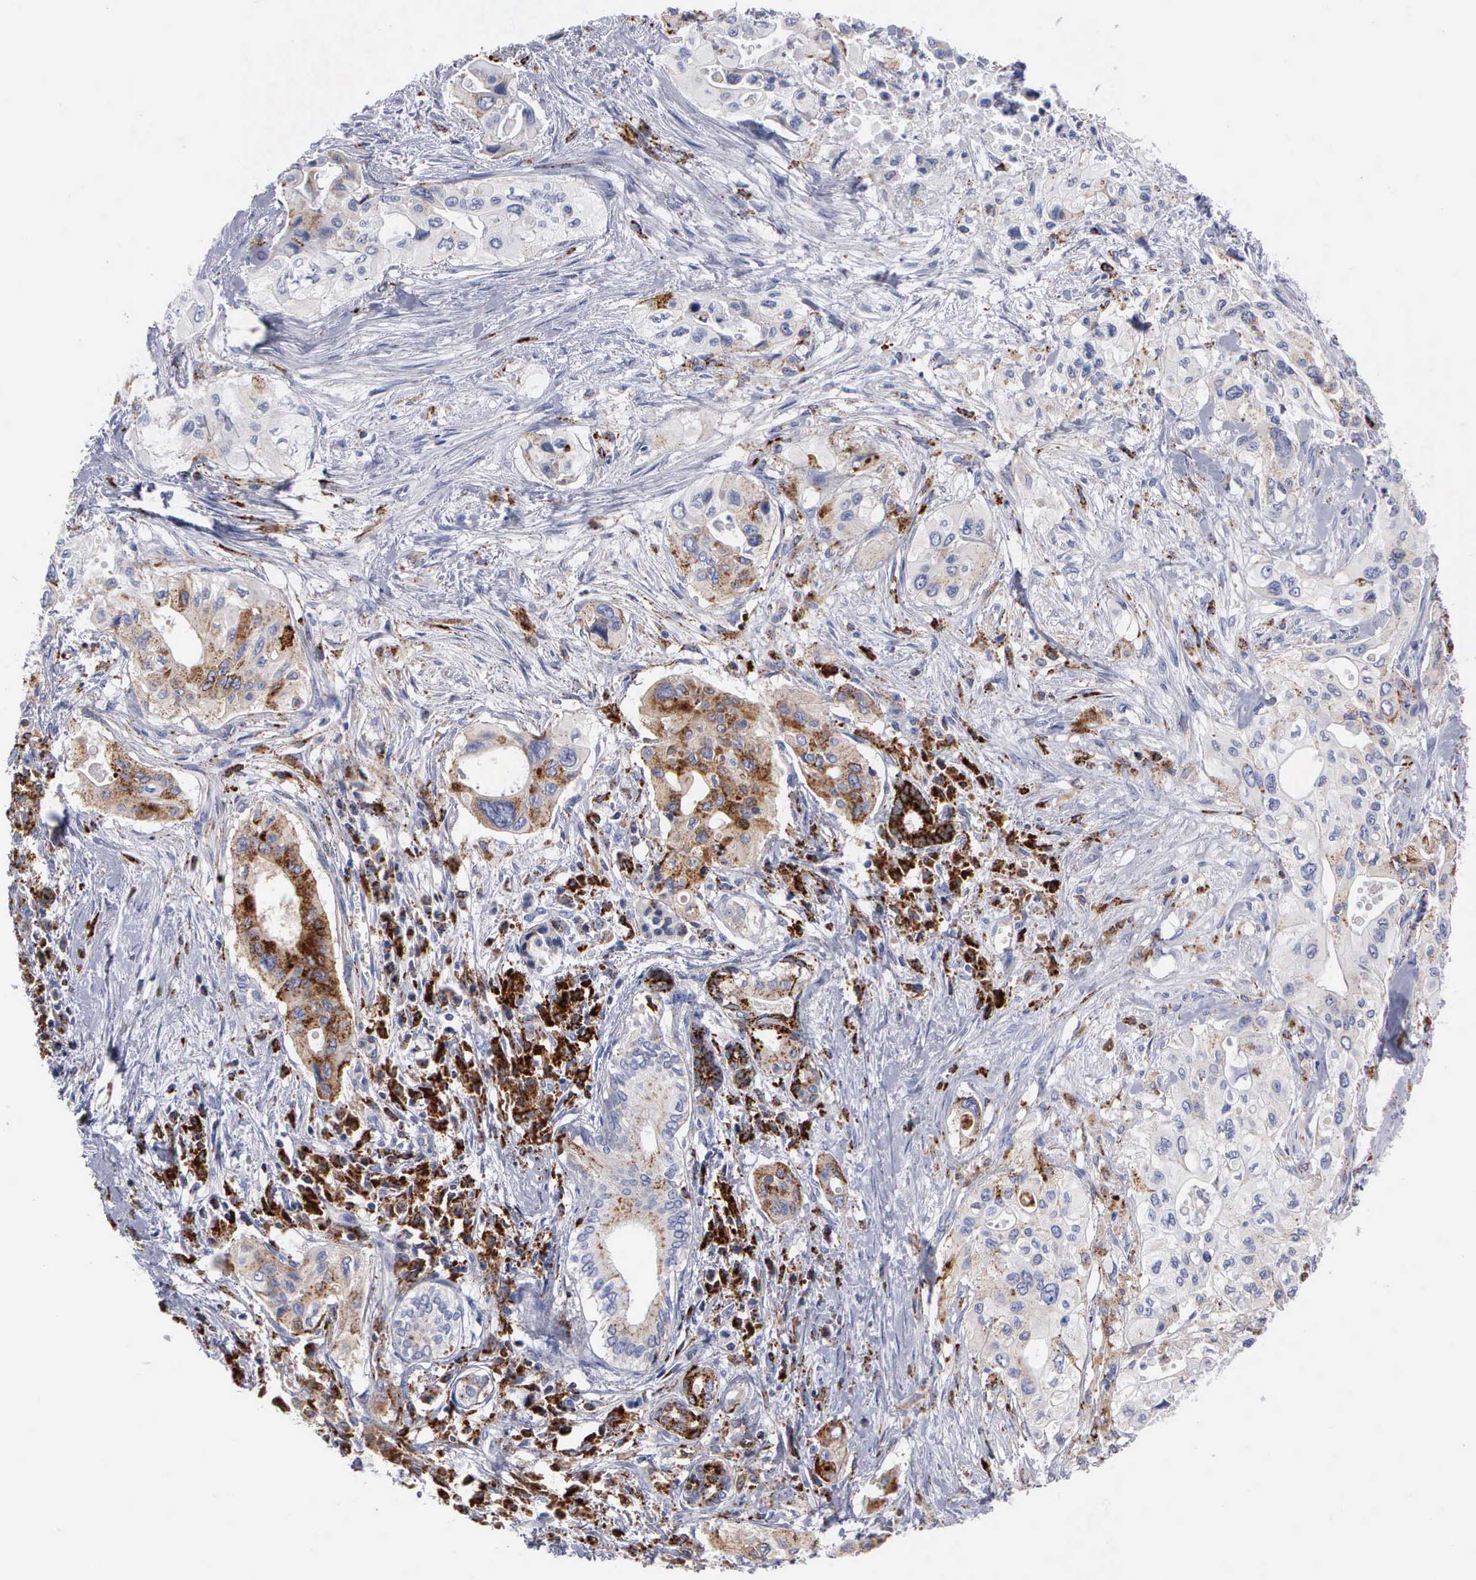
{"staining": {"intensity": "moderate", "quantity": "25%-75%", "location": "cytoplasmic/membranous"}, "tissue": "pancreatic cancer", "cell_type": "Tumor cells", "image_type": "cancer", "snomed": [{"axis": "morphology", "description": "Adenocarcinoma, NOS"}, {"axis": "topography", "description": "Pancreas"}], "caption": "IHC staining of pancreatic adenocarcinoma, which displays medium levels of moderate cytoplasmic/membranous staining in approximately 25%-75% of tumor cells indicating moderate cytoplasmic/membranous protein staining. The staining was performed using DAB (3,3'-diaminobenzidine) (brown) for protein detection and nuclei were counterstained in hematoxylin (blue).", "gene": "CTSH", "patient": {"sex": "male", "age": 77}}